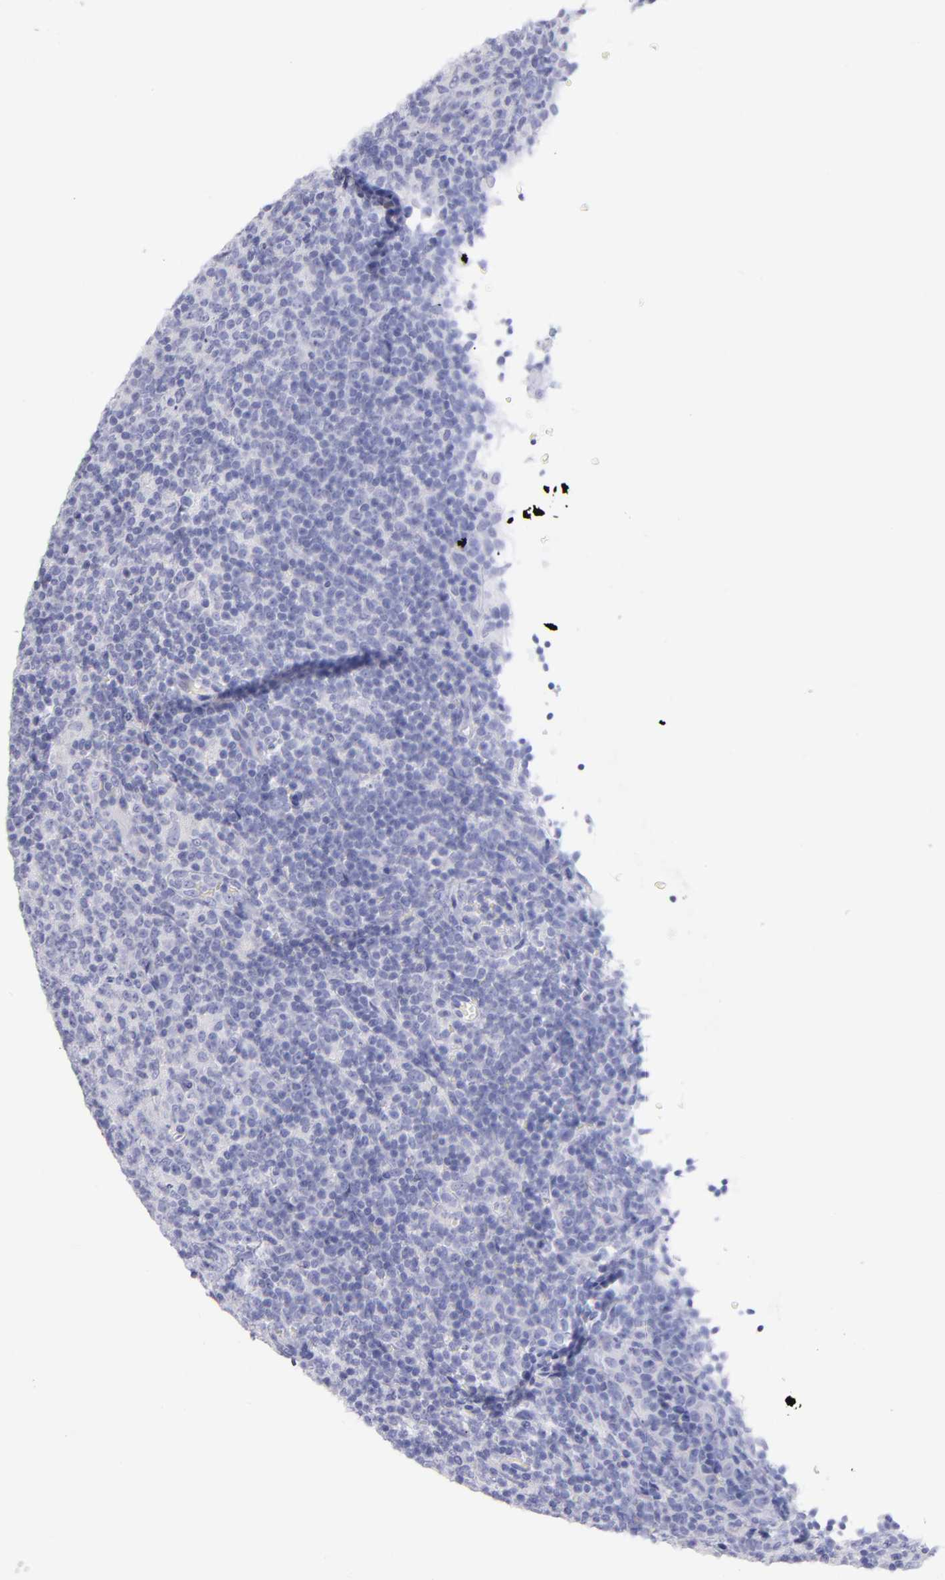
{"staining": {"intensity": "negative", "quantity": "none", "location": "none"}, "tissue": "lymphoma", "cell_type": "Tumor cells", "image_type": "cancer", "snomed": [{"axis": "morphology", "description": "Malignant lymphoma, non-Hodgkin's type, Low grade"}, {"axis": "topography", "description": "Lymph node"}], "caption": "Immunohistochemical staining of human malignant lymphoma, non-Hodgkin's type (low-grade) demonstrates no significant staining in tumor cells. (DAB (3,3'-diaminobenzidine) immunohistochemistry with hematoxylin counter stain).", "gene": "SCGN", "patient": {"sex": "male", "age": 70}}